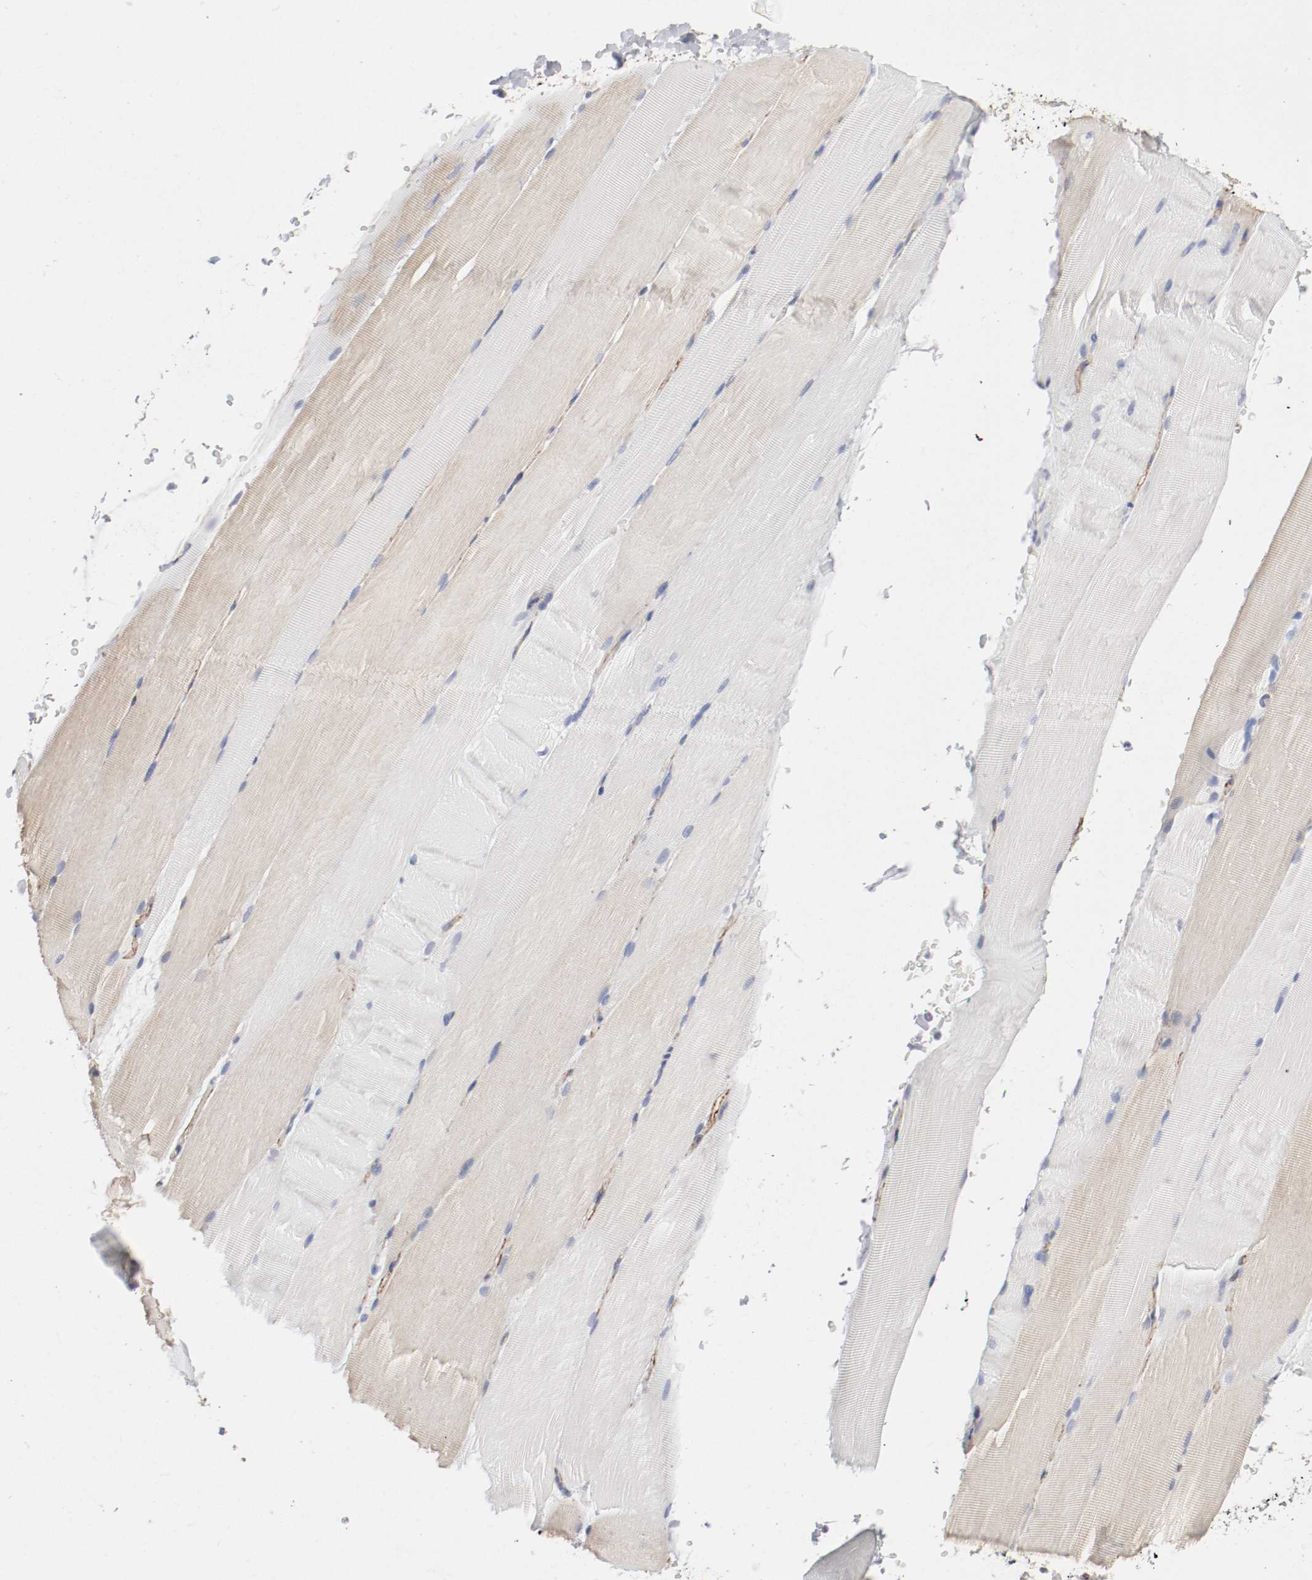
{"staining": {"intensity": "weak", "quantity": "<25%", "location": "cytoplasmic/membranous"}, "tissue": "skeletal muscle", "cell_type": "Myocytes", "image_type": "normal", "snomed": [{"axis": "morphology", "description": "Normal tissue, NOS"}, {"axis": "topography", "description": "Skeletal muscle"}, {"axis": "topography", "description": "Parathyroid gland"}], "caption": "Immunohistochemistry micrograph of benign skeletal muscle stained for a protein (brown), which shows no expression in myocytes.", "gene": "GIT1", "patient": {"sex": "female", "age": 37}}